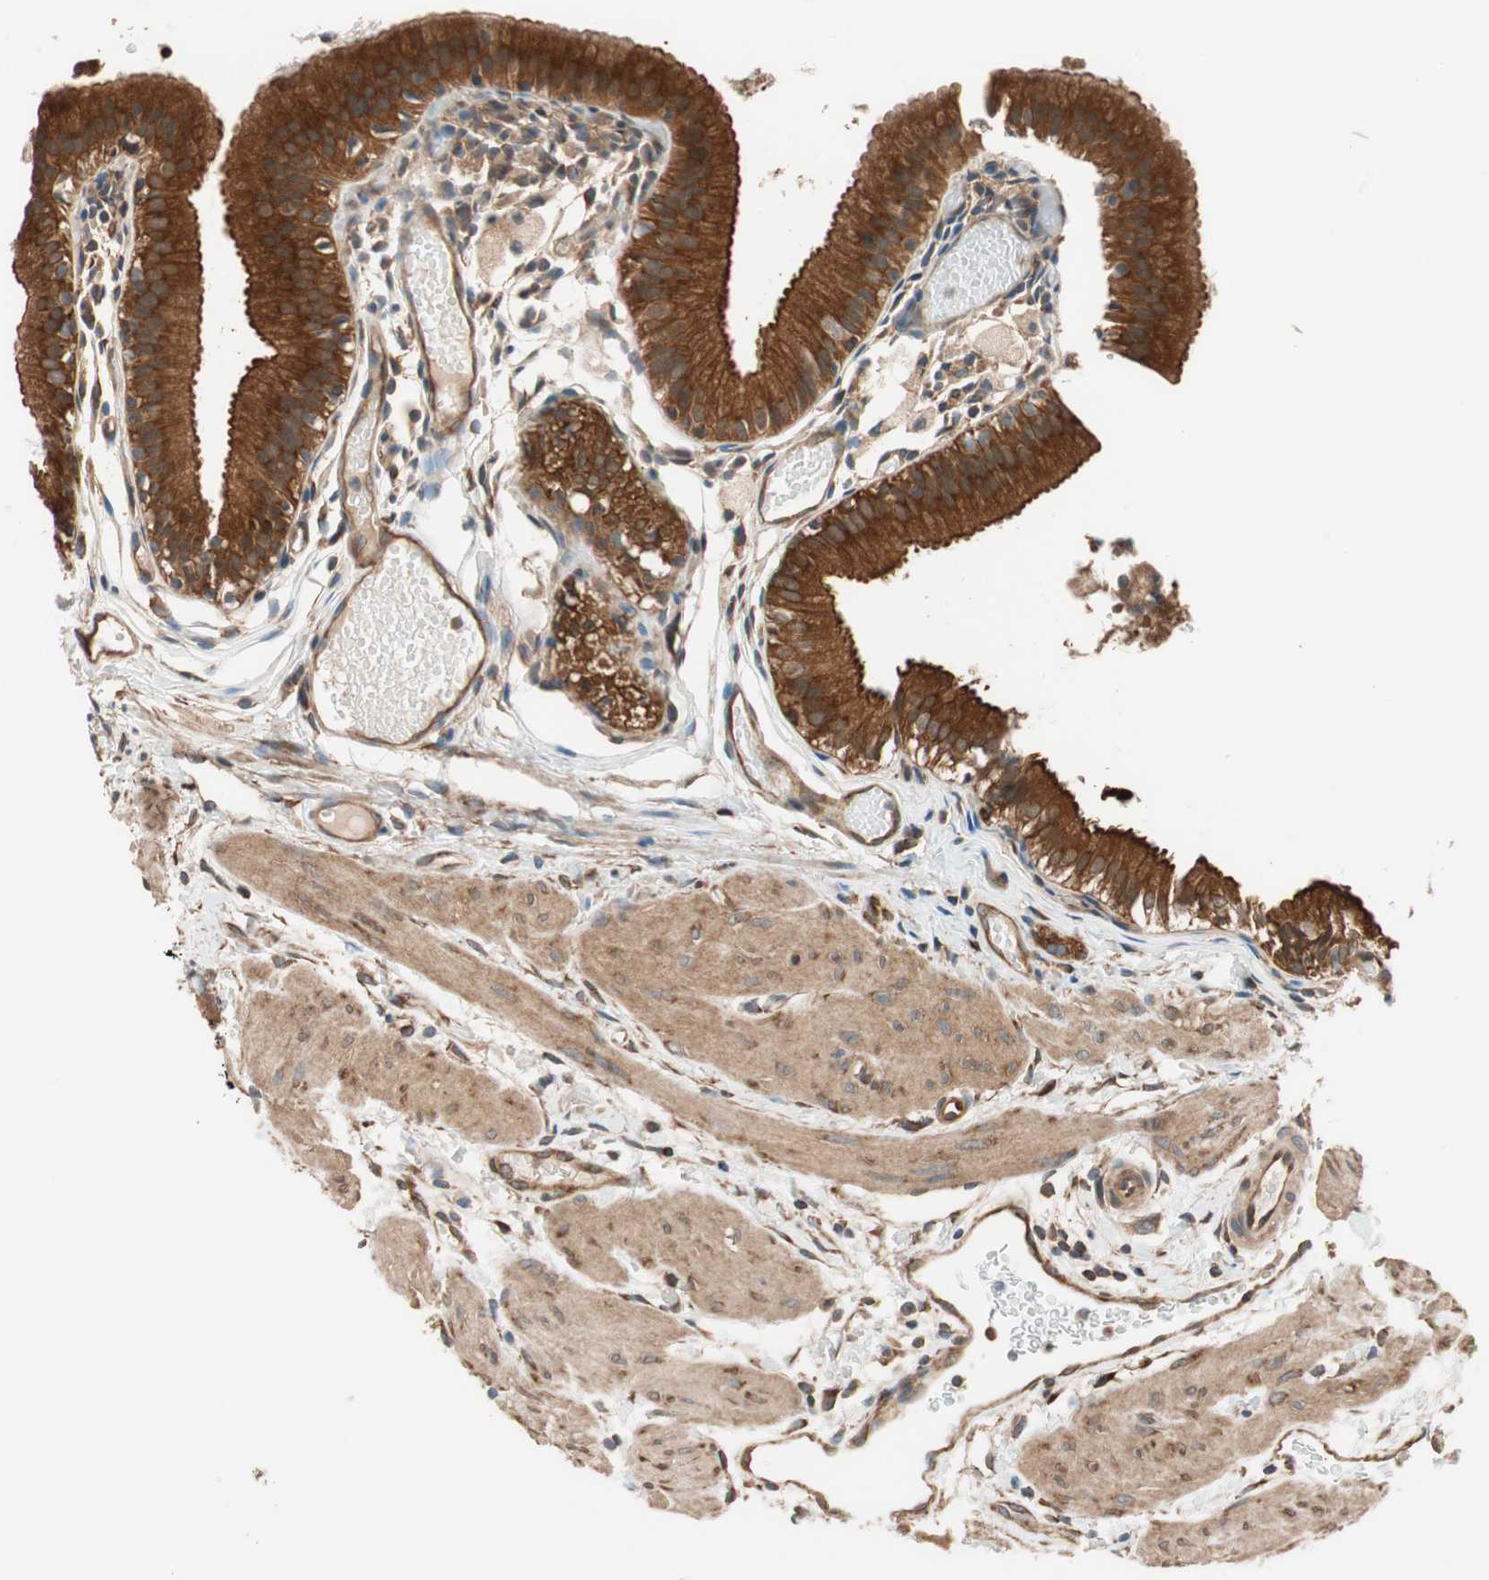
{"staining": {"intensity": "strong", "quantity": ">75%", "location": "cytoplasmic/membranous"}, "tissue": "gallbladder", "cell_type": "Glandular cells", "image_type": "normal", "snomed": [{"axis": "morphology", "description": "Normal tissue, NOS"}, {"axis": "topography", "description": "Gallbladder"}], "caption": "Immunohistochemical staining of benign human gallbladder demonstrates >75% levels of strong cytoplasmic/membranous protein expression in approximately >75% of glandular cells. Using DAB (3,3'-diaminobenzidine) (brown) and hematoxylin (blue) stains, captured at high magnification using brightfield microscopy.", "gene": "WASL", "patient": {"sex": "female", "age": 26}}